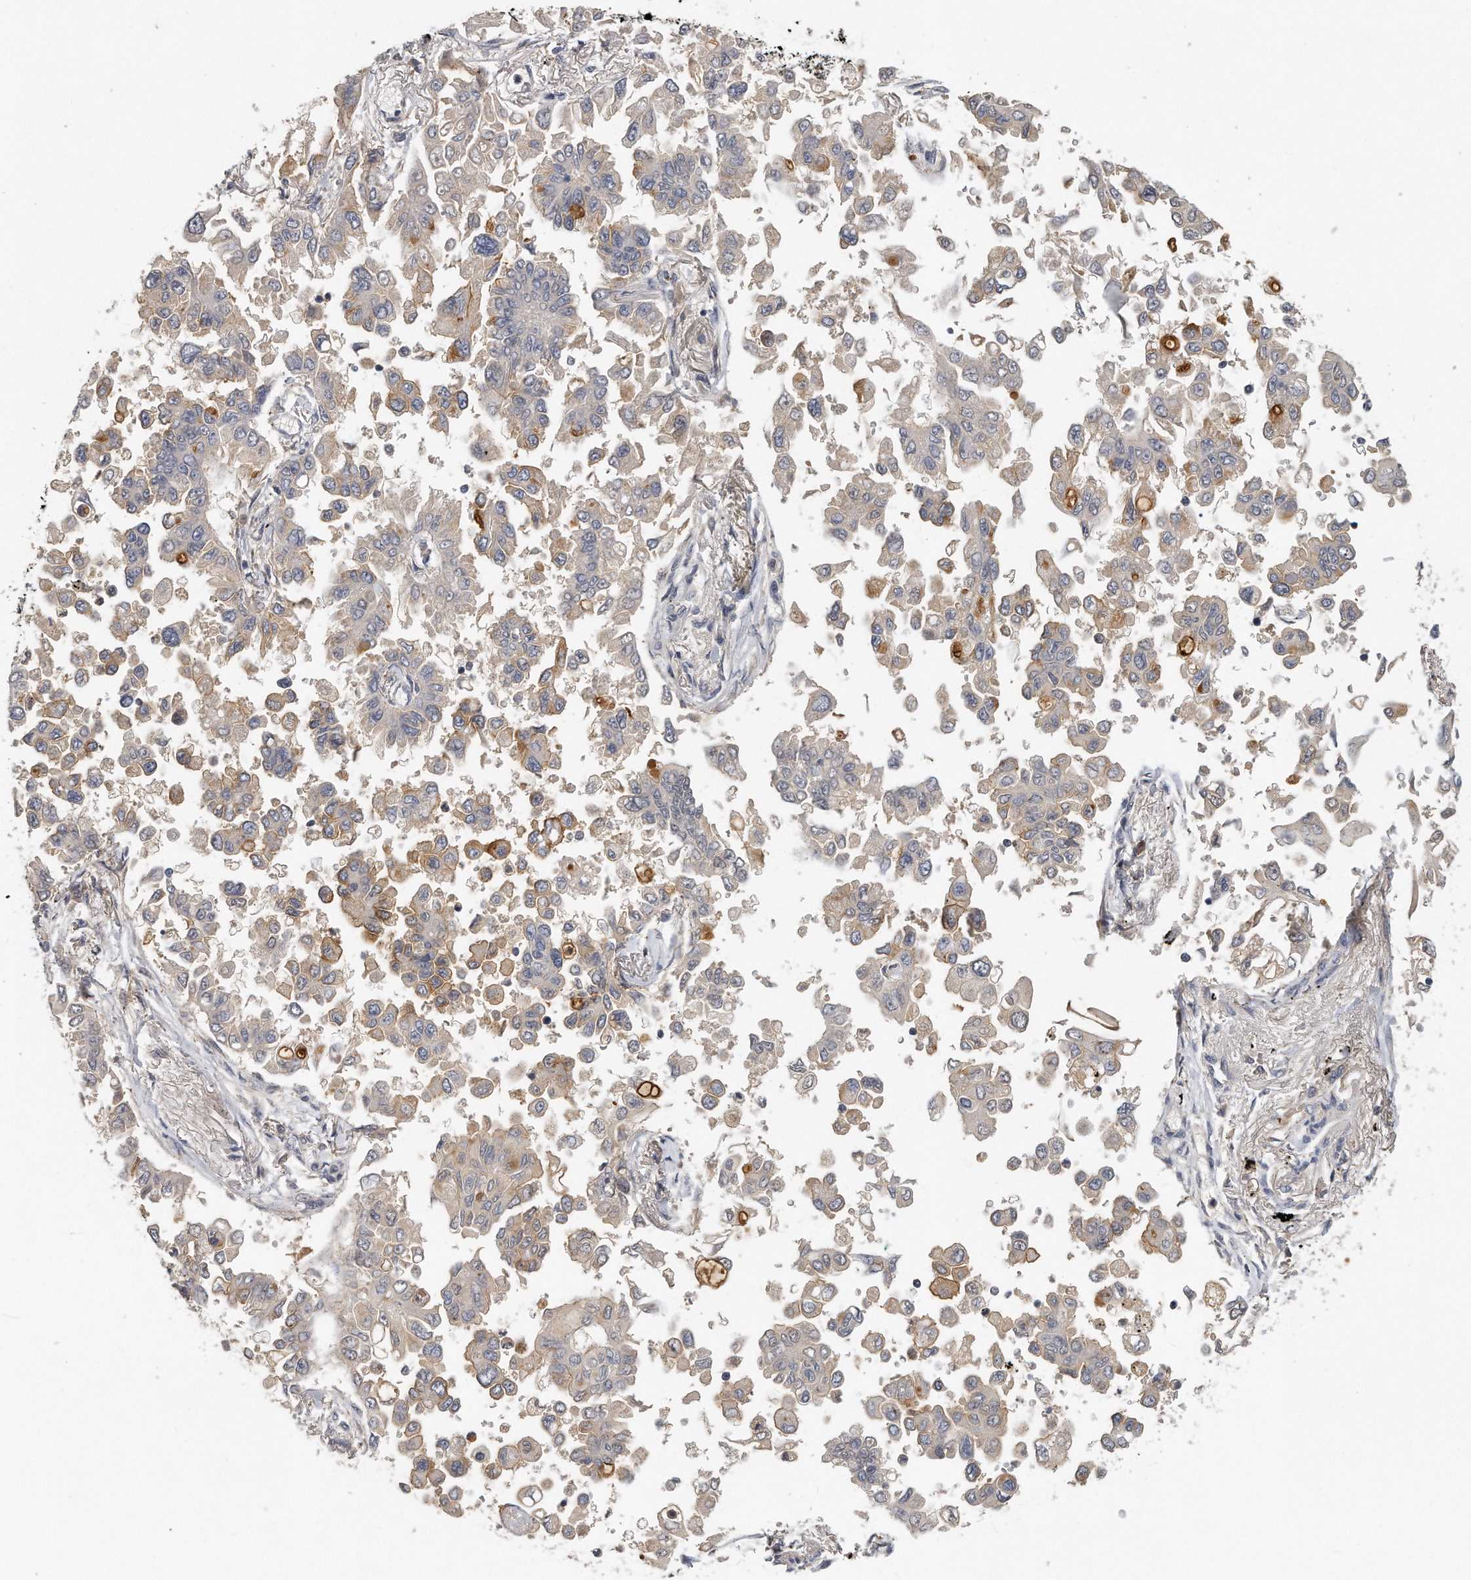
{"staining": {"intensity": "weak", "quantity": "<25%", "location": "cytoplasmic/membranous"}, "tissue": "lung cancer", "cell_type": "Tumor cells", "image_type": "cancer", "snomed": [{"axis": "morphology", "description": "Adenocarcinoma, NOS"}, {"axis": "topography", "description": "Lung"}], "caption": "Immunohistochemical staining of human lung cancer (adenocarcinoma) shows no significant positivity in tumor cells.", "gene": "TRAPPC14", "patient": {"sex": "female", "age": 67}}